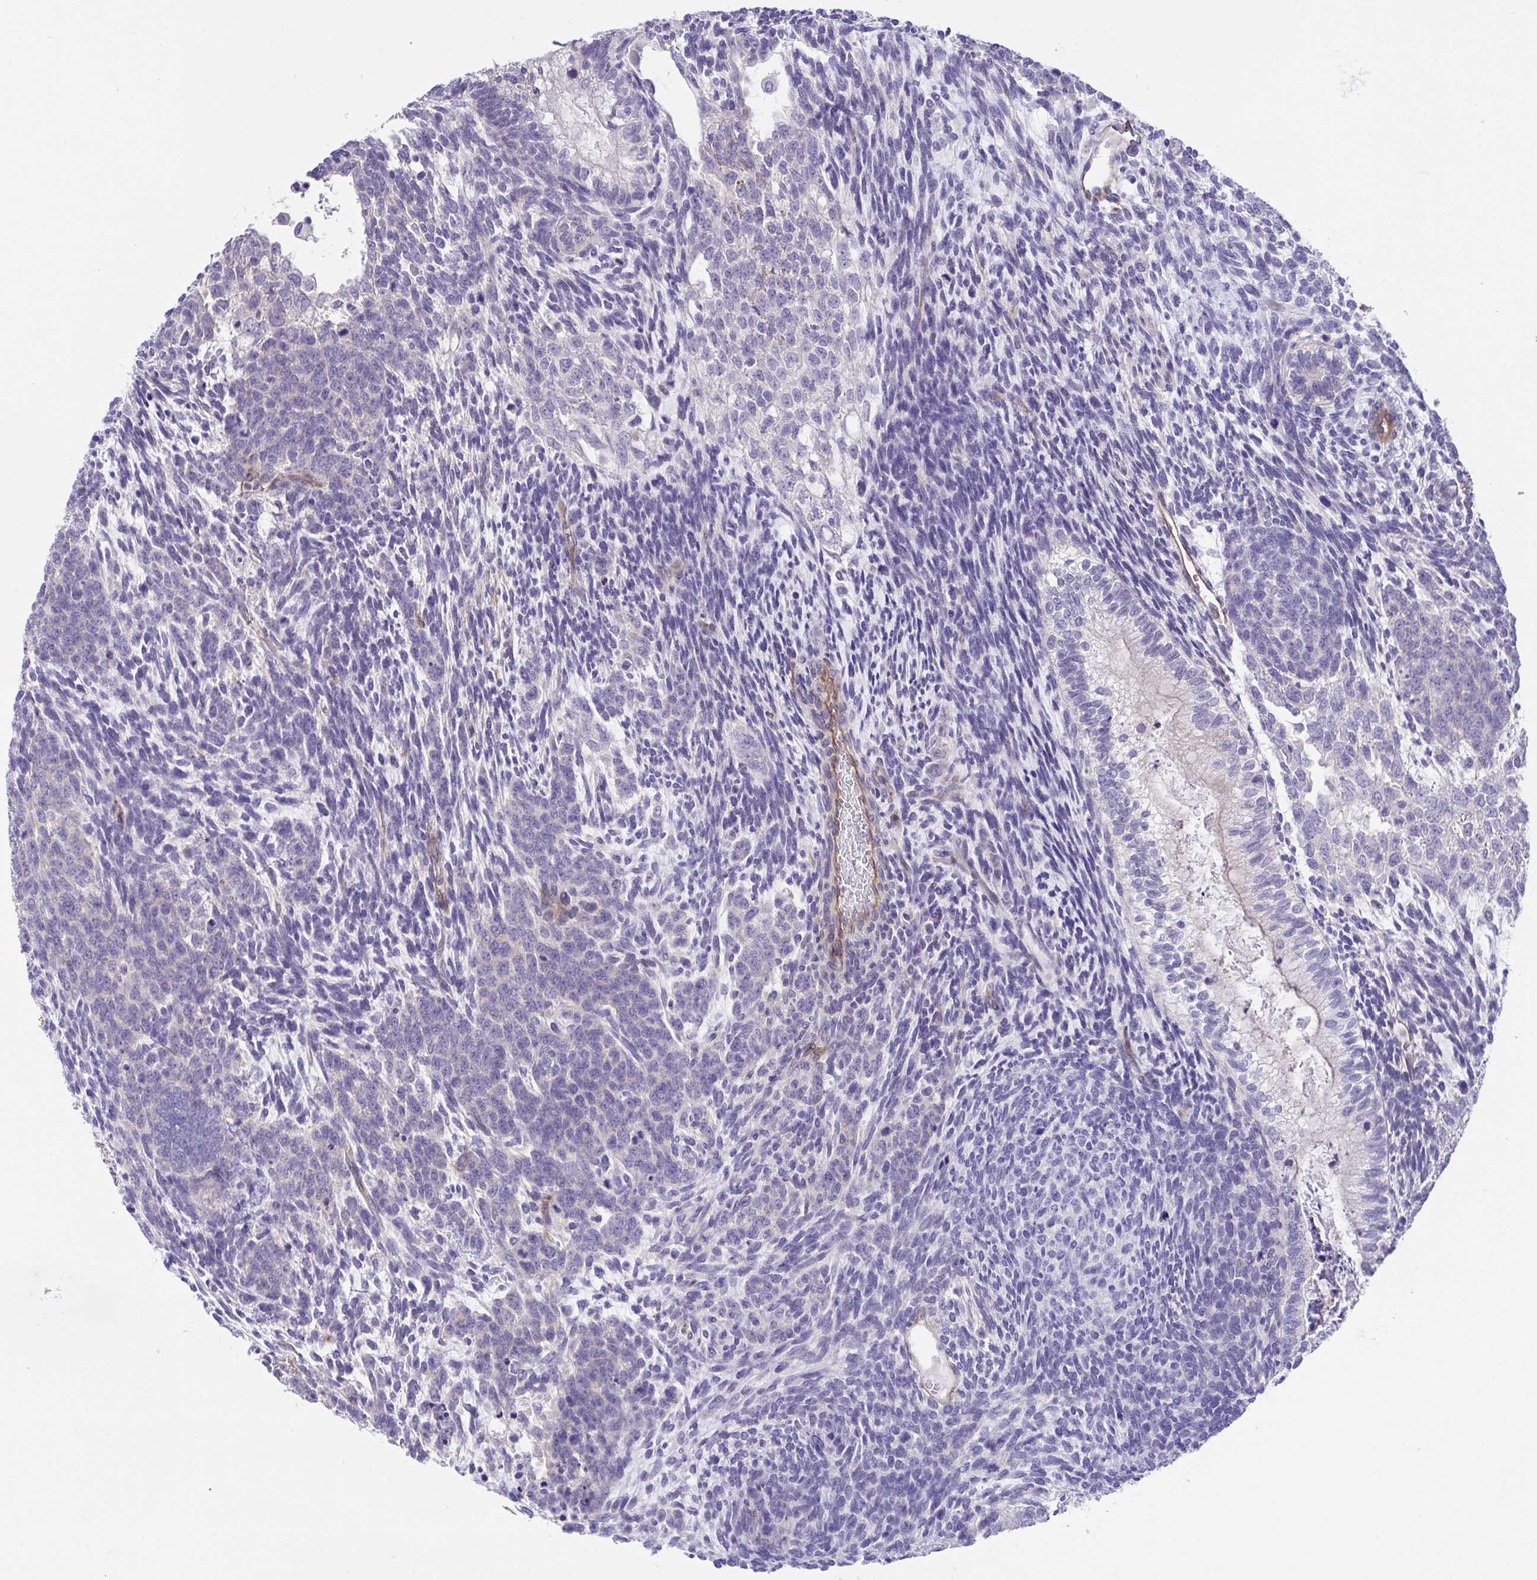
{"staining": {"intensity": "negative", "quantity": "none", "location": "none"}, "tissue": "testis cancer", "cell_type": "Tumor cells", "image_type": "cancer", "snomed": [{"axis": "morphology", "description": "Carcinoma, Embryonal, NOS"}, {"axis": "topography", "description": "Testis"}], "caption": "A histopathology image of testis cancer stained for a protein shows no brown staining in tumor cells.", "gene": "RHOXF1", "patient": {"sex": "male", "age": 23}}